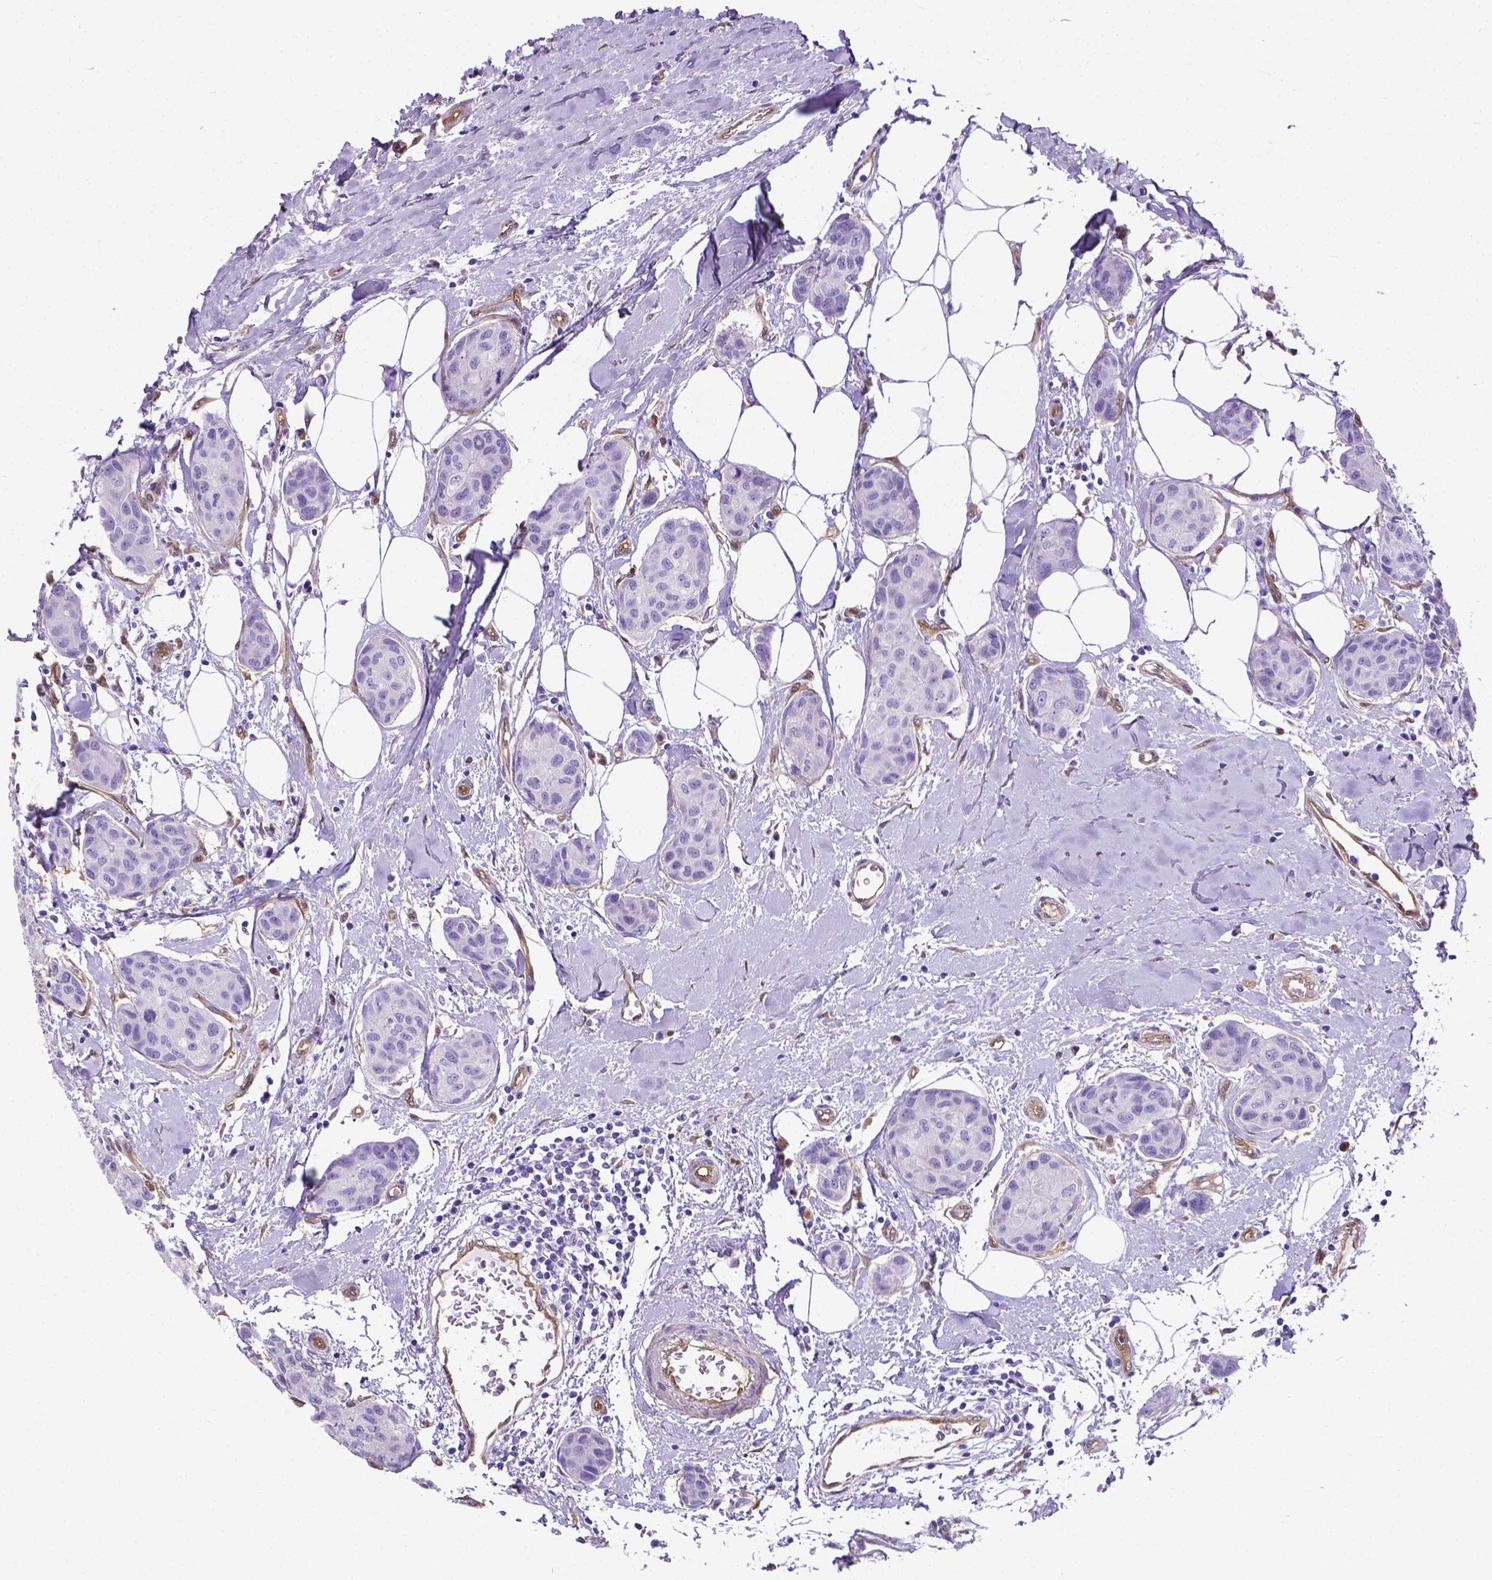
{"staining": {"intensity": "negative", "quantity": "none", "location": "none"}, "tissue": "breast cancer", "cell_type": "Tumor cells", "image_type": "cancer", "snomed": [{"axis": "morphology", "description": "Duct carcinoma"}, {"axis": "topography", "description": "Breast"}], "caption": "The immunohistochemistry micrograph has no significant positivity in tumor cells of breast cancer tissue. The staining is performed using DAB brown chromogen with nuclei counter-stained in using hematoxylin.", "gene": "CLIC4", "patient": {"sex": "female", "age": 80}}